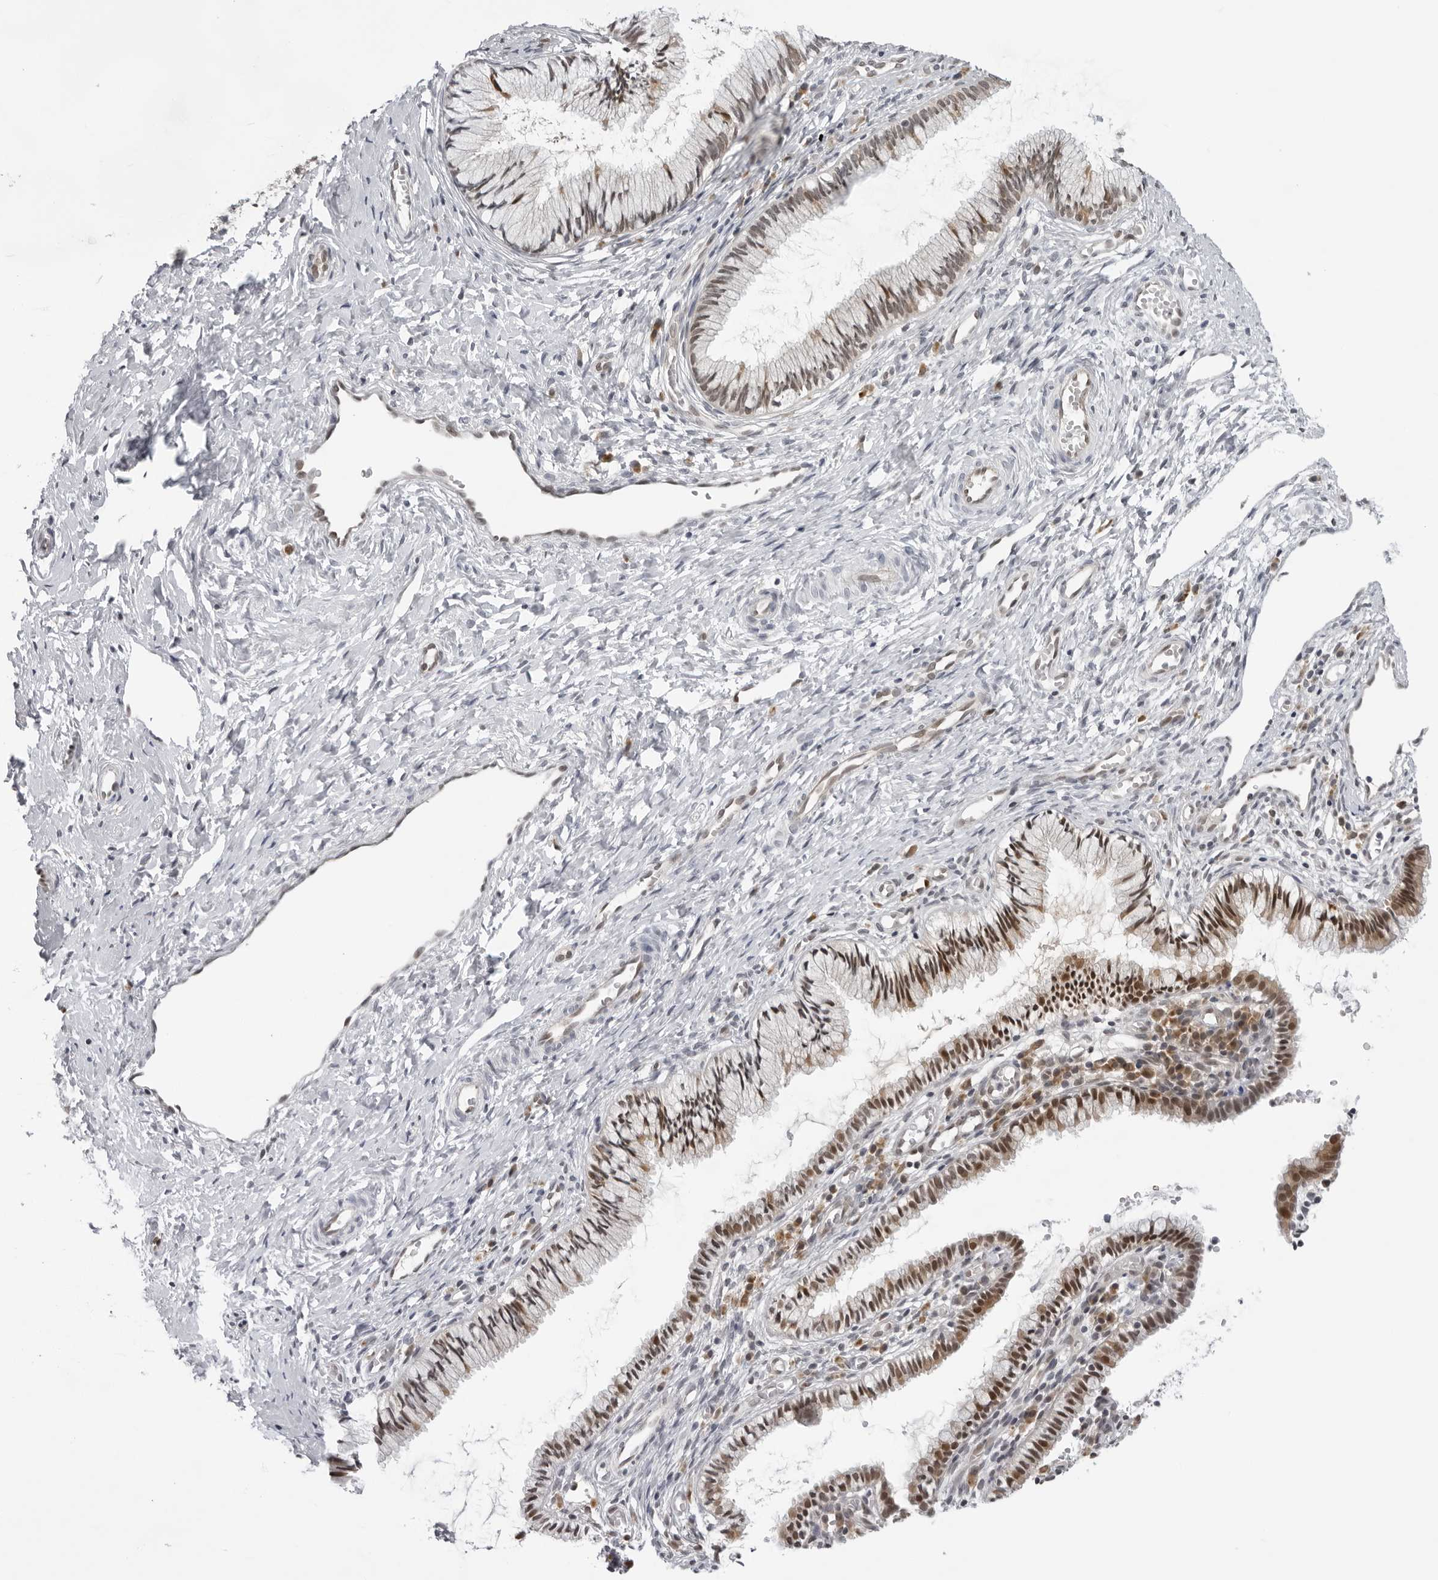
{"staining": {"intensity": "moderate", "quantity": "25%-75%", "location": "cytoplasmic/membranous,nuclear"}, "tissue": "cervix", "cell_type": "Glandular cells", "image_type": "normal", "snomed": [{"axis": "morphology", "description": "Normal tissue, NOS"}, {"axis": "topography", "description": "Cervix"}], "caption": "This is an image of immunohistochemistry (IHC) staining of normal cervix, which shows moderate staining in the cytoplasmic/membranous,nuclear of glandular cells.", "gene": "CASP7", "patient": {"sex": "female", "age": 27}}